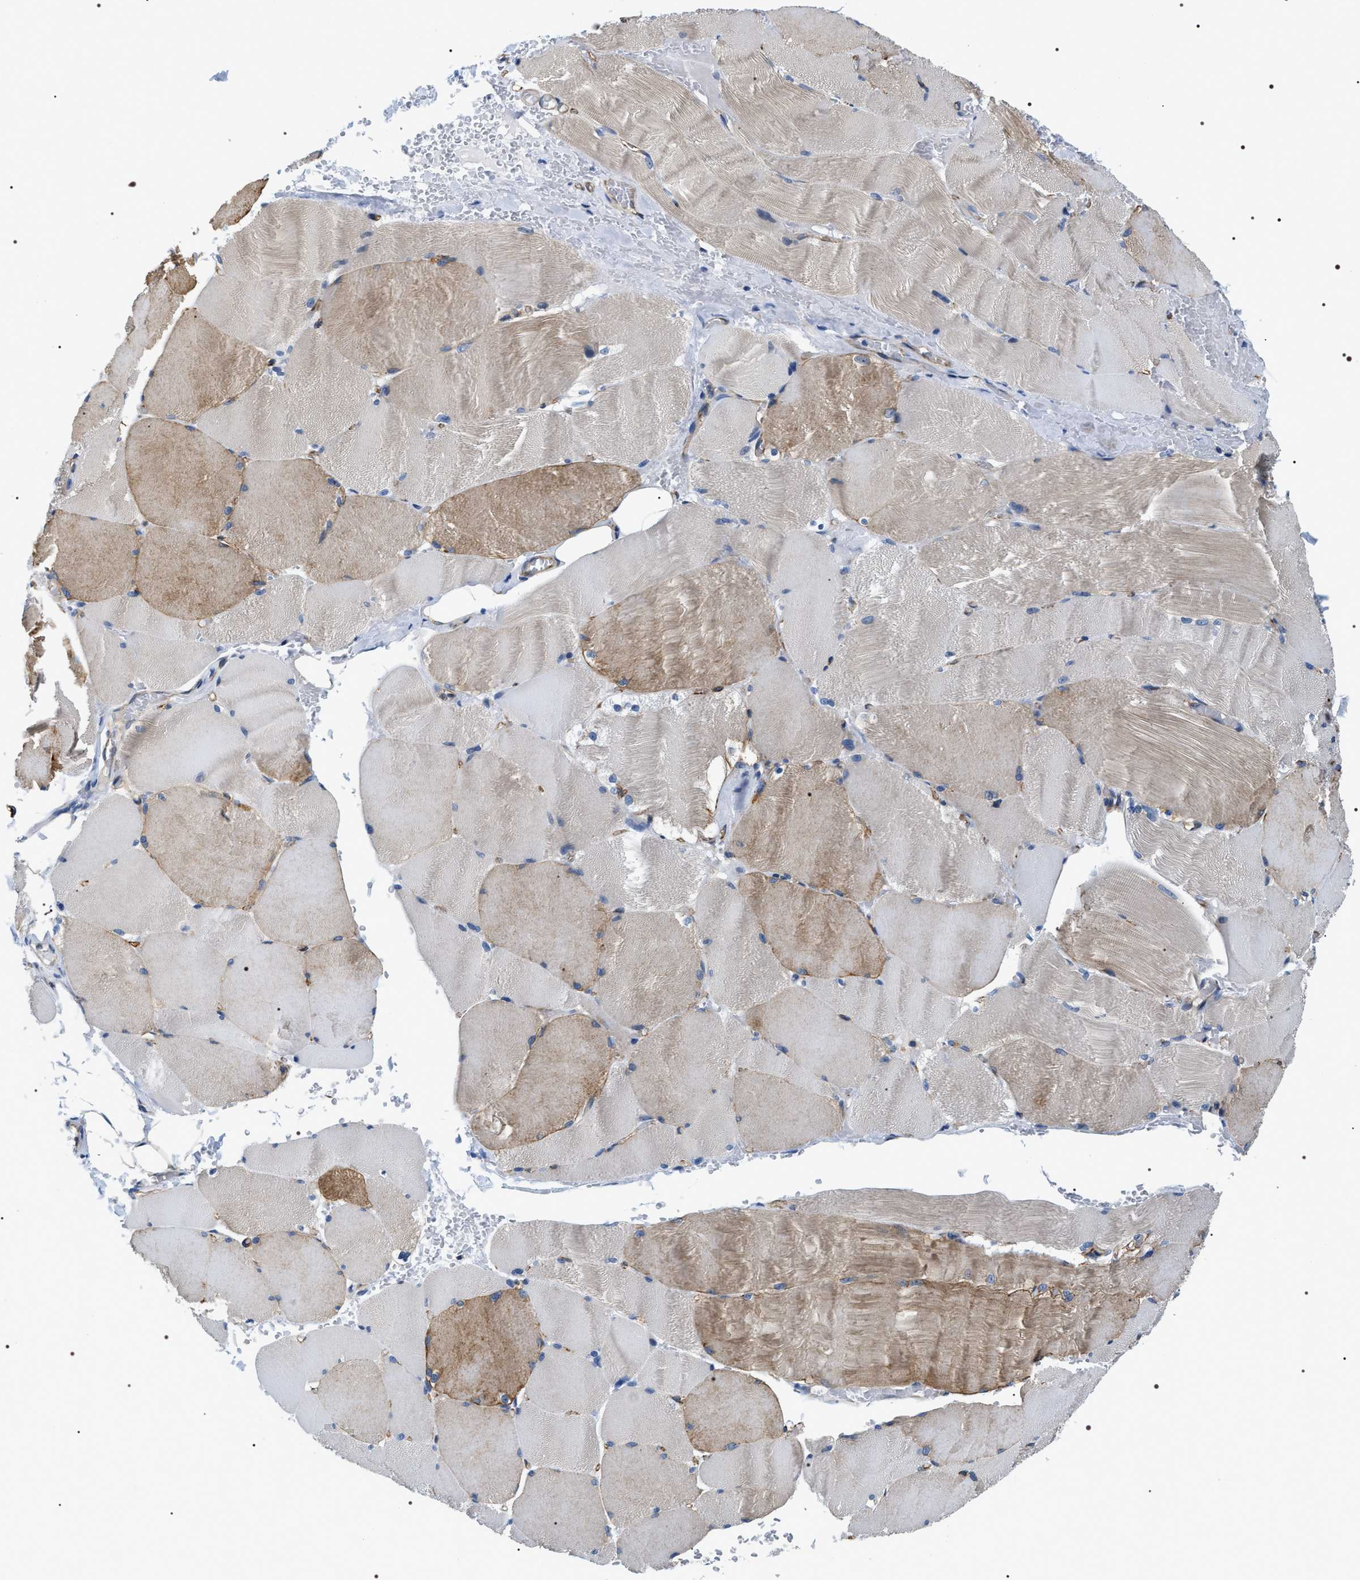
{"staining": {"intensity": "moderate", "quantity": "<25%", "location": "cytoplasmic/membranous"}, "tissue": "skeletal muscle", "cell_type": "Myocytes", "image_type": "normal", "snomed": [{"axis": "morphology", "description": "Normal tissue, NOS"}, {"axis": "topography", "description": "Skin"}, {"axis": "topography", "description": "Skeletal muscle"}], "caption": "Skeletal muscle stained with IHC exhibits moderate cytoplasmic/membranous expression in approximately <25% of myocytes. The protein is shown in brown color, while the nuclei are stained blue.", "gene": "PKD1L1", "patient": {"sex": "male", "age": 83}}